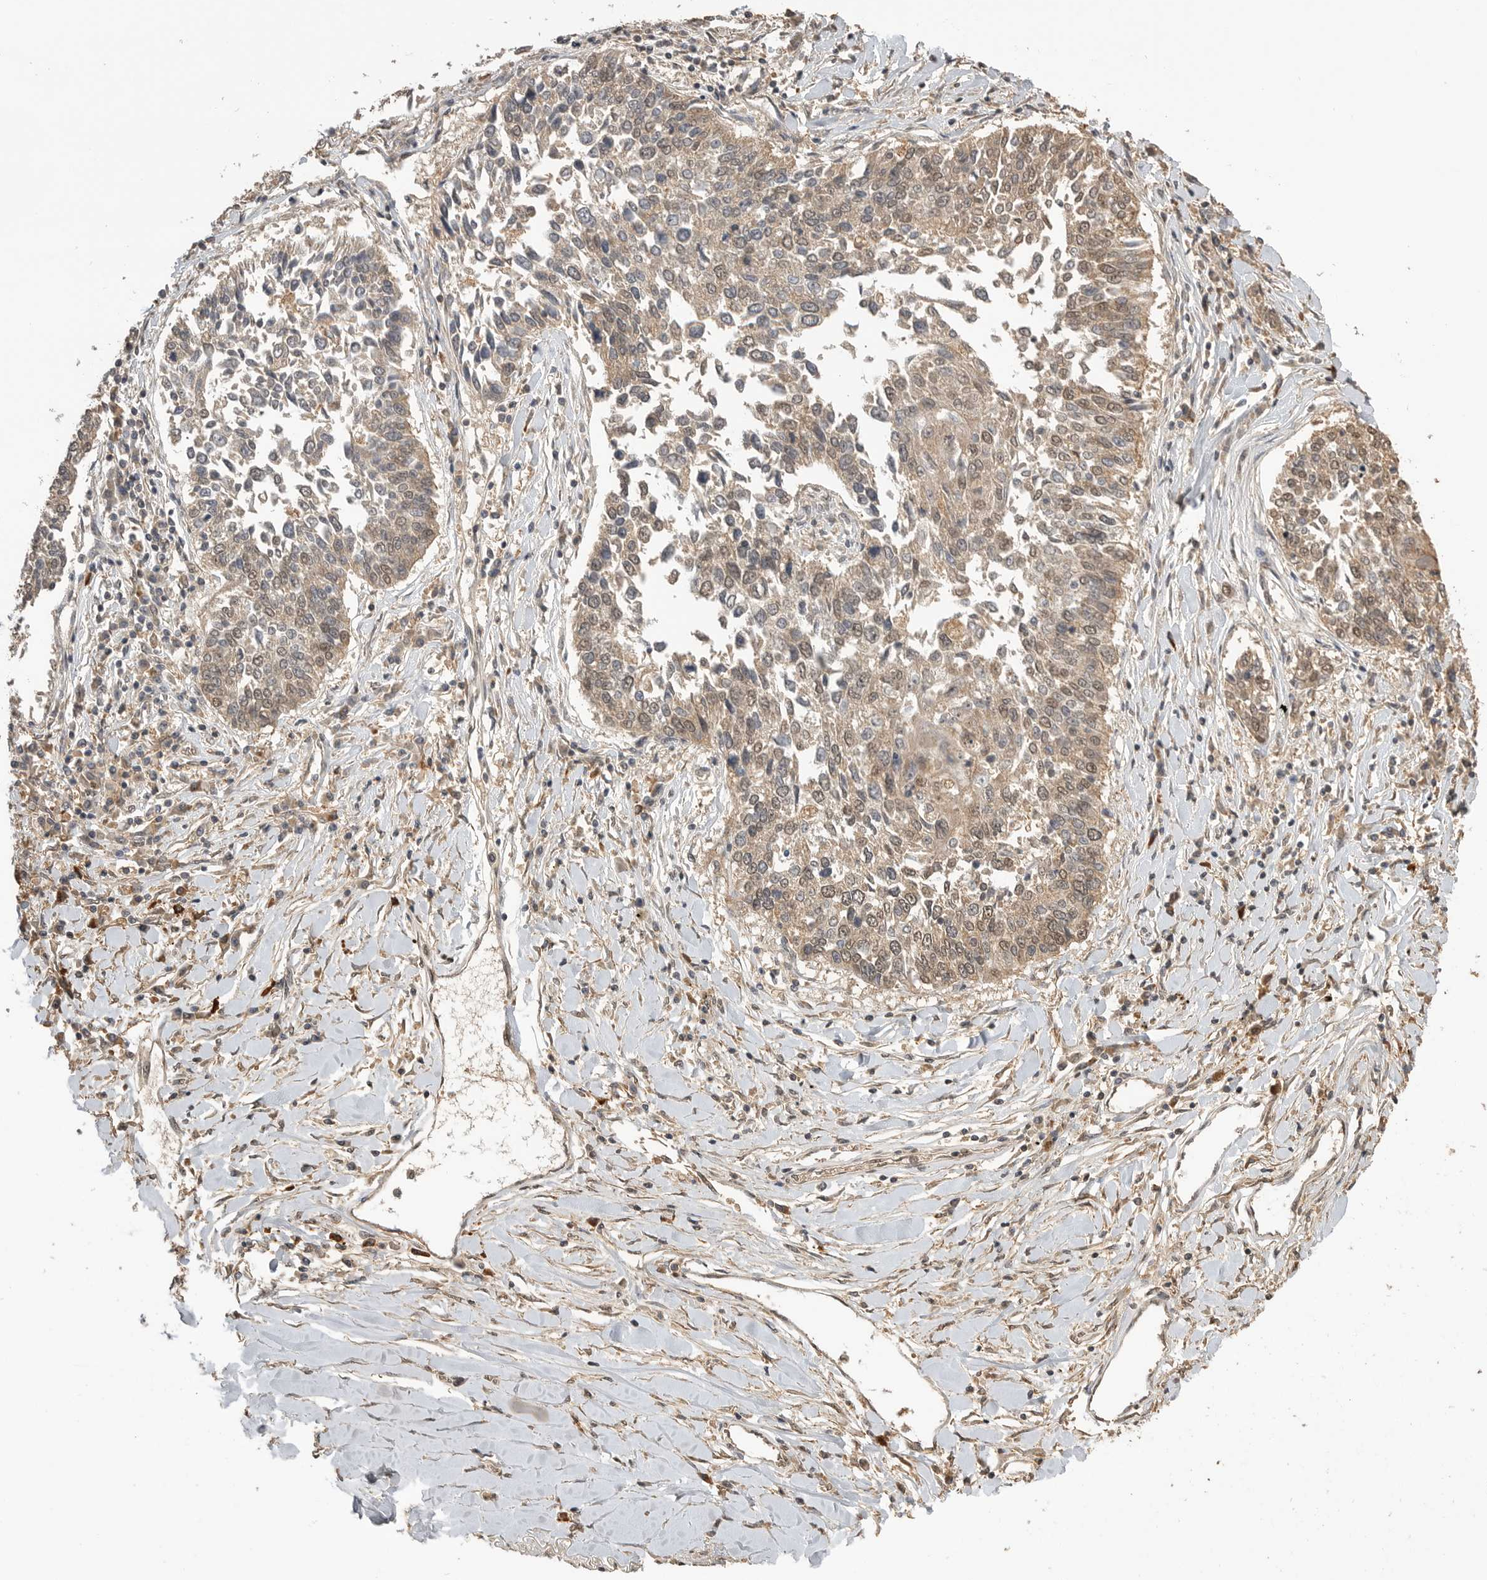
{"staining": {"intensity": "weak", "quantity": "25%-75%", "location": "cytoplasmic/membranous,nuclear"}, "tissue": "lung cancer", "cell_type": "Tumor cells", "image_type": "cancer", "snomed": [{"axis": "morphology", "description": "Normal tissue, NOS"}, {"axis": "morphology", "description": "Squamous cell carcinoma, NOS"}, {"axis": "topography", "description": "Cartilage tissue"}, {"axis": "topography", "description": "Bronchus"}, {"axis": "topography", "description": "Lung"}, {"axis": "topography", "description": "Peripheral nerve tissue"}], "caption": "Immunohistochemistry (IHC) of human lung cancer displays low levels of weak cytoplasmic/membranous and nuclear staining in approximately 25%-75% of tumor cells. (IHC, brightfield microscopy, high magnification).", "gene": "ASPSCR1", "patient": {"sex": "female", "age": 49}}